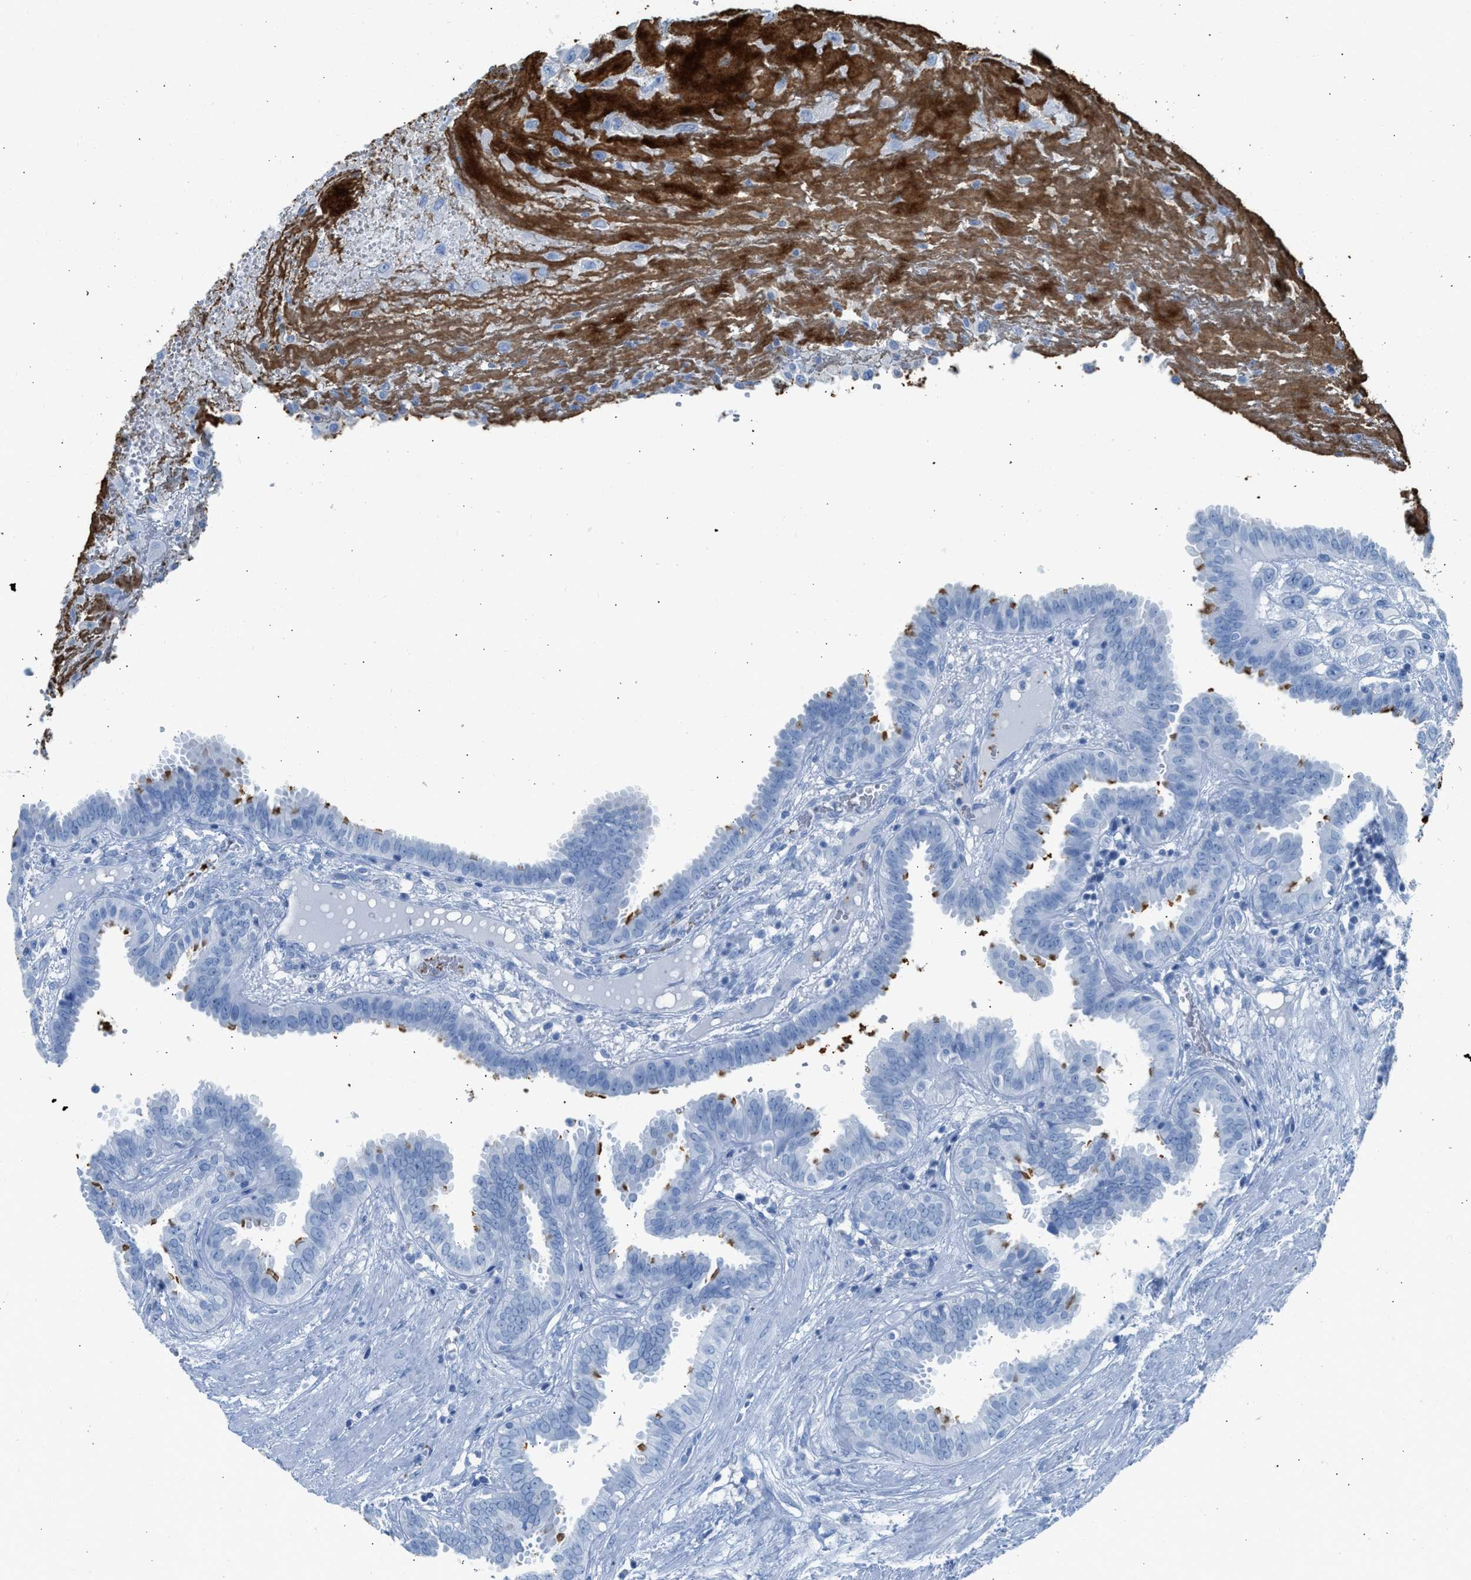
{"staining": {"intensity": "strong", "quantity": "25%-75%", "location": "cytoplasmic/membranous"}, "tissue": "fallopian tube", "cell_type": "Glandular cells", "image_type": "normal", "snomed": [{"axis": "morphology", "description": "Normal tissue, NOS"}, {"axis": "topography", "description": "Fallopian tube"}, {"axis": "topography", "description": "Placenta"}], "caption": "IHC (DAB) staining of normal human fallopian tube demonstrates strong cytoplasmic/membranous protein positivity in about 25%-75% of glandular cells.", "gene": "FAIM2", "patient": {"sex": "female", "age": 32}}